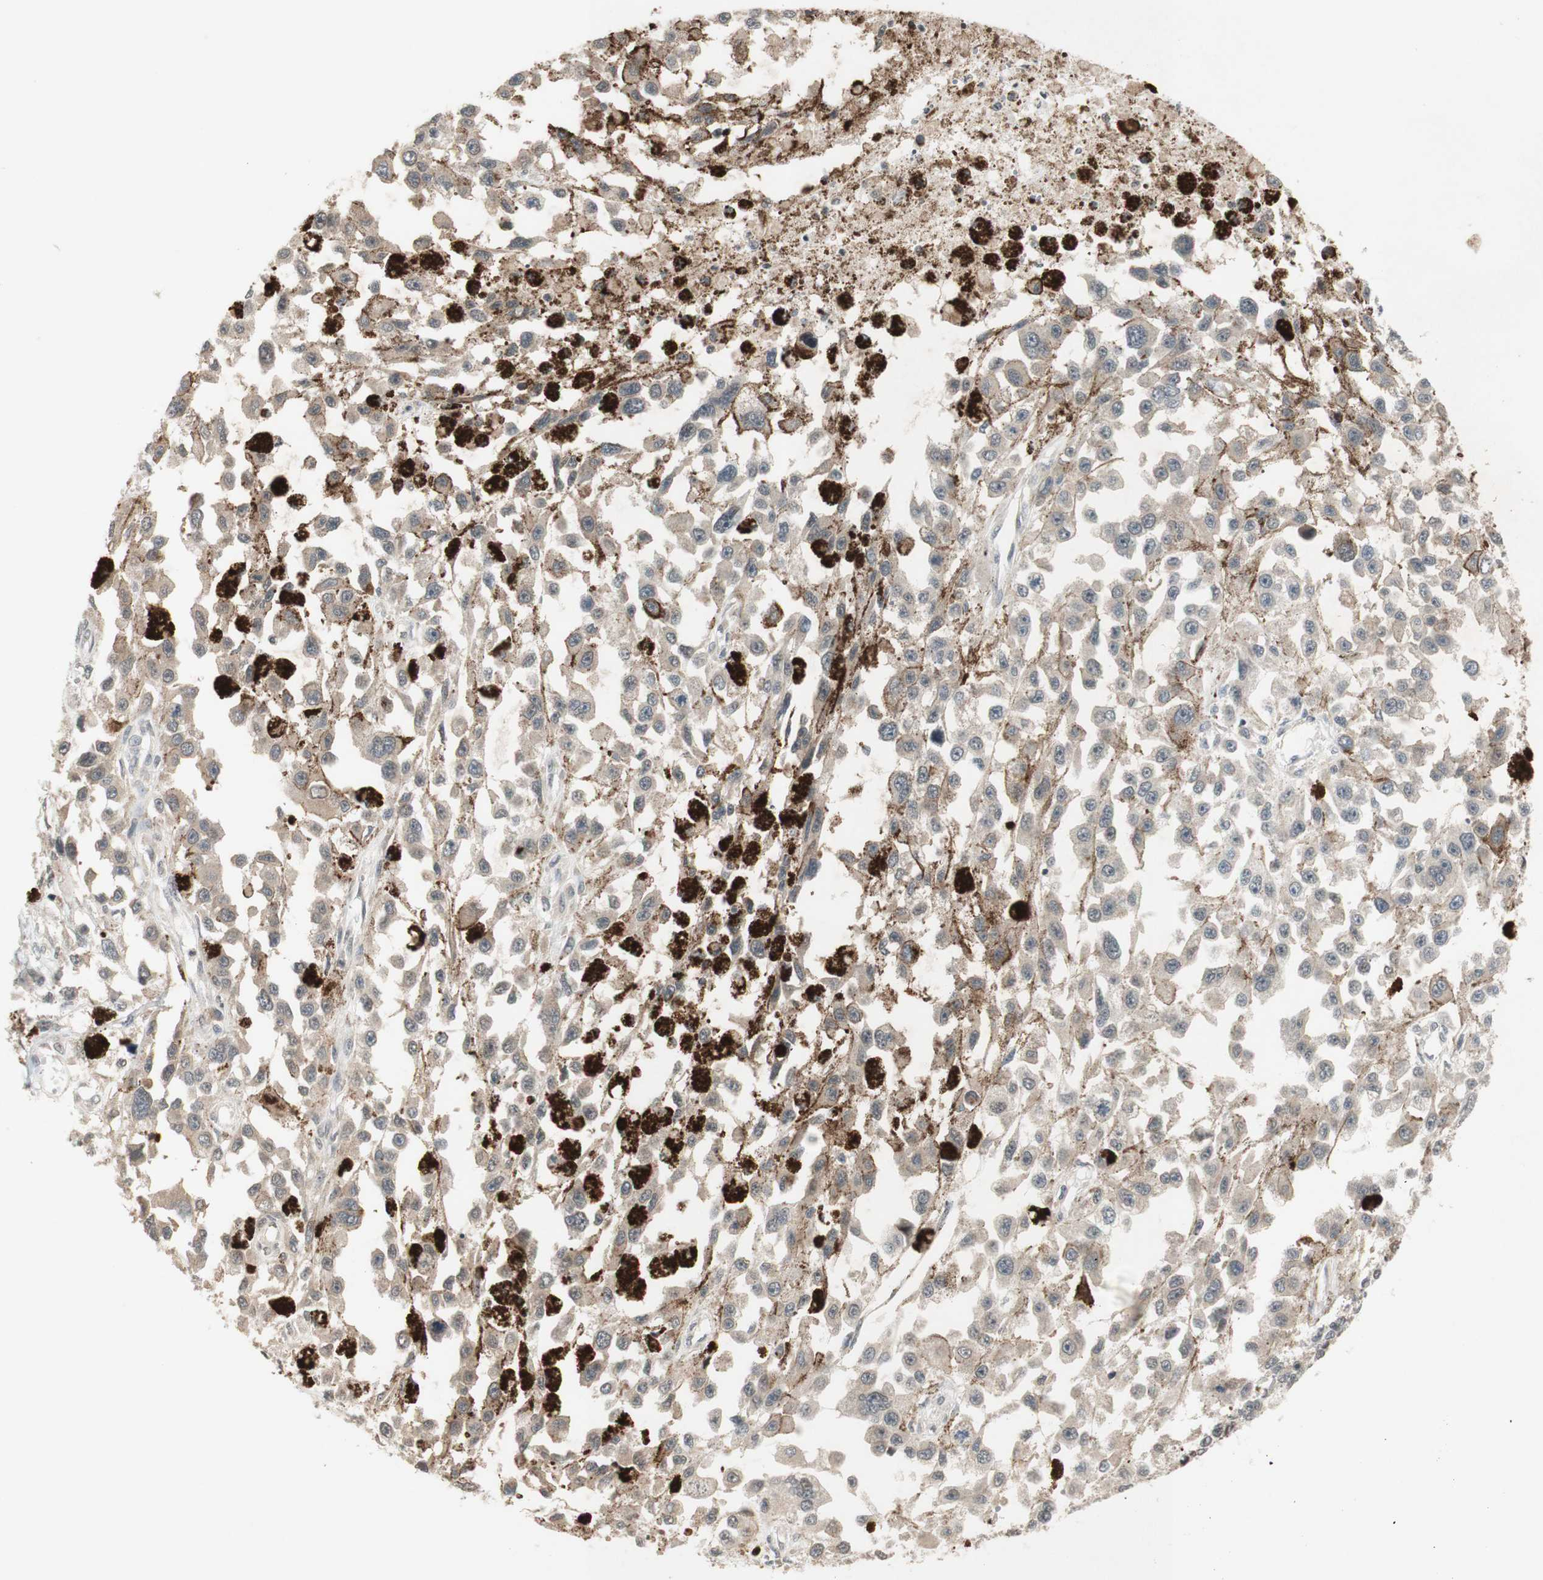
{"staining": {"intensity": "negative", "quantity": "none", "location": "none"}, "tissue": "melanoma", "cell_type": "Tumor cells", "image_type": "cancer", "snomed": [{"axis": "morphology", "description": "Malignant melanoma, Metastatic site"}, {"axis": "topography", "description": "Lymph node"}], "caption": "DAB immunohistochemical staining of human malignant melanoma (metastatic site) displays no significant staining in tumor cells.", "gene": "GLI1", "patient": {"sex": "male", "age": 59}}